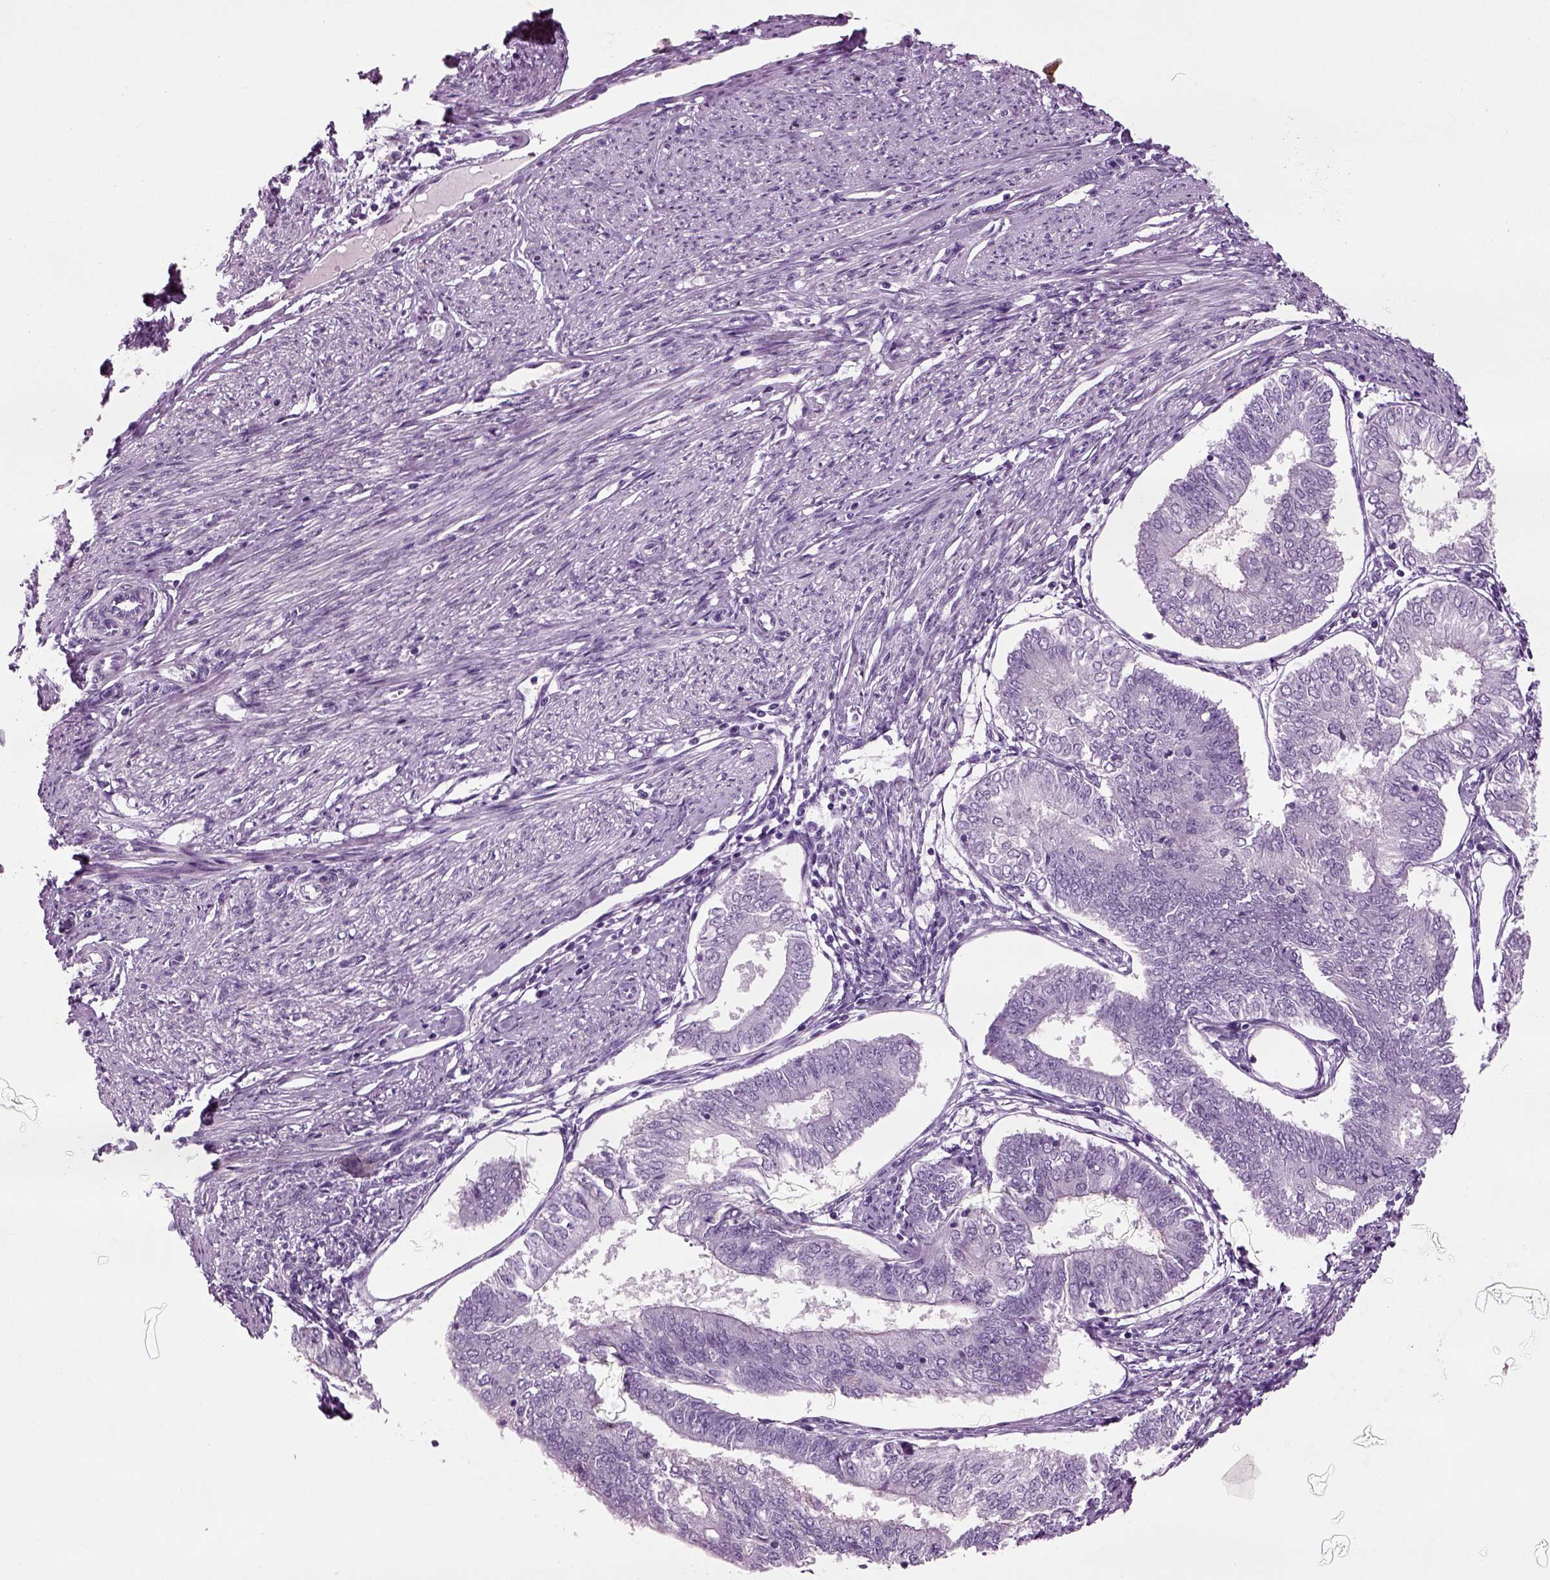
{"staining": {"intensity": "negative", "quantity": "none", "location": "none"}, "tissue": "endometrial cancer", "cell_type": "Tumor cells", "image_type": "cancer", "snomed": [{"axis": "morphology", "description": "Adenocarcinoma, NOS"}, {"axis": "topography", "description": "Endometrium"}], "caption": "Immunohistochemical staining of human endometrial cancer demonstrates no significant expression in tumor cells.", "gene": "CRABP1", "patient": {"sex": "female", "age": 58}}